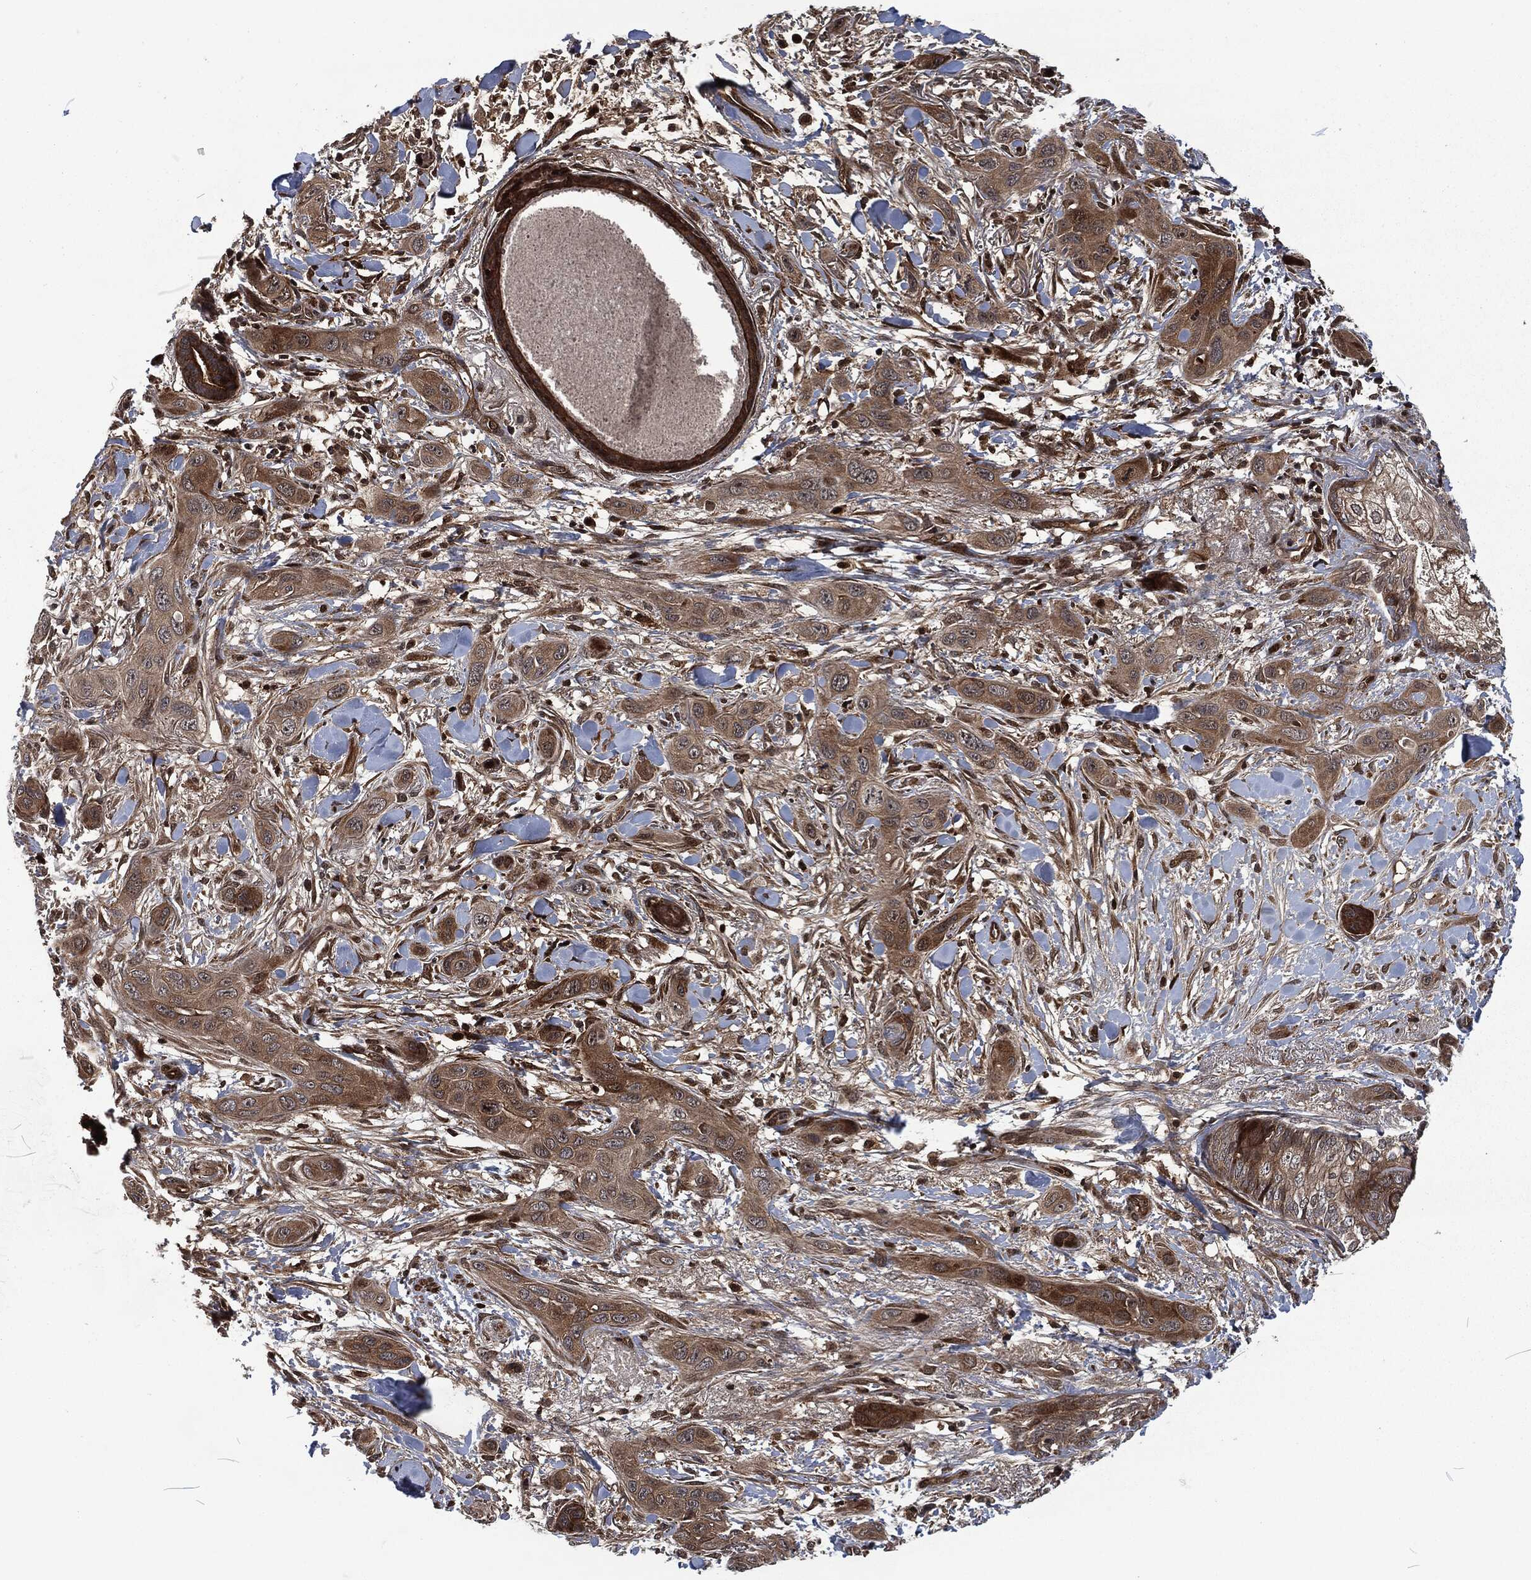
{"staining": {"intensity": "moderate", "quantity": "25%-75%", "location": "cytoplasmic/membranous"}, "tissue": "skin cancer", "cell_type": "Tumor cells", "image_type": "cancer", "snomed": [{"axis": "morphology", "description": "Squamous cell carcinoma, NOS"}, {"axis": "topography", "description": "Skin"}], "caption": "Approximately 25%-75% of tumor cells in skin cancer display moderate cytoplasmic/membranous protein staining as visualized by brown immunohistochemical staining.", "gene": "CMPK2", "patient": {"sex": "male", "age": 78}}